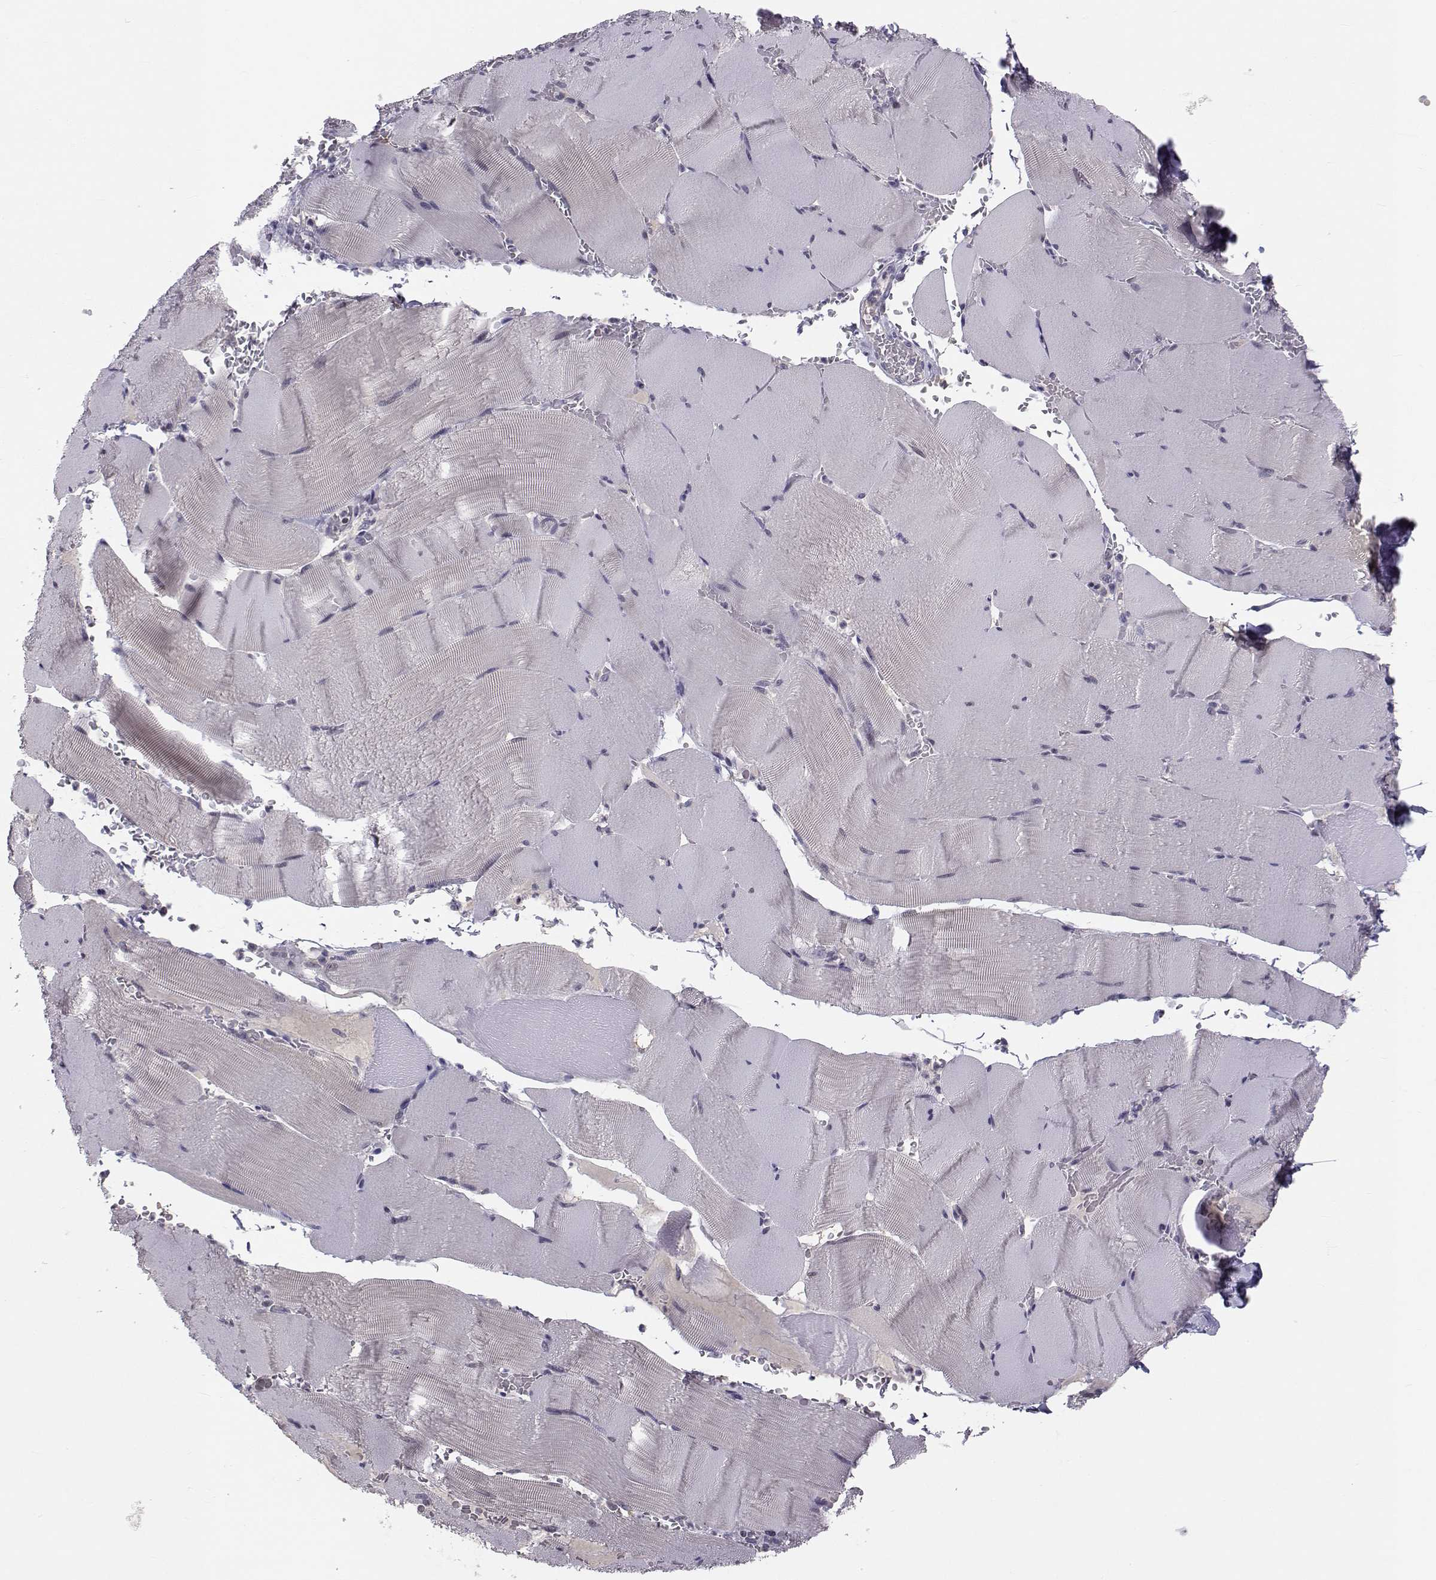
{"staining": {"intensity": "negative", "quantity": "none", "location": "none"}, "tissue": "skeletal muscle", "cell_type": "Myocytes", "image_type": "normal", "snomed": [{"axis": "morphology", "description": "Normal tissue, NOS"}, {"axis": "topography", "description": "Skeletal muscle"}], "caption": "An immunohistochemistry (IHC) histopathology image of benign skeletal muscle is shown. There is no staining in myocytes of skeletal muscle.", "gene": "ANGPT1", "patient": {"sex": "male", "age": 56}}